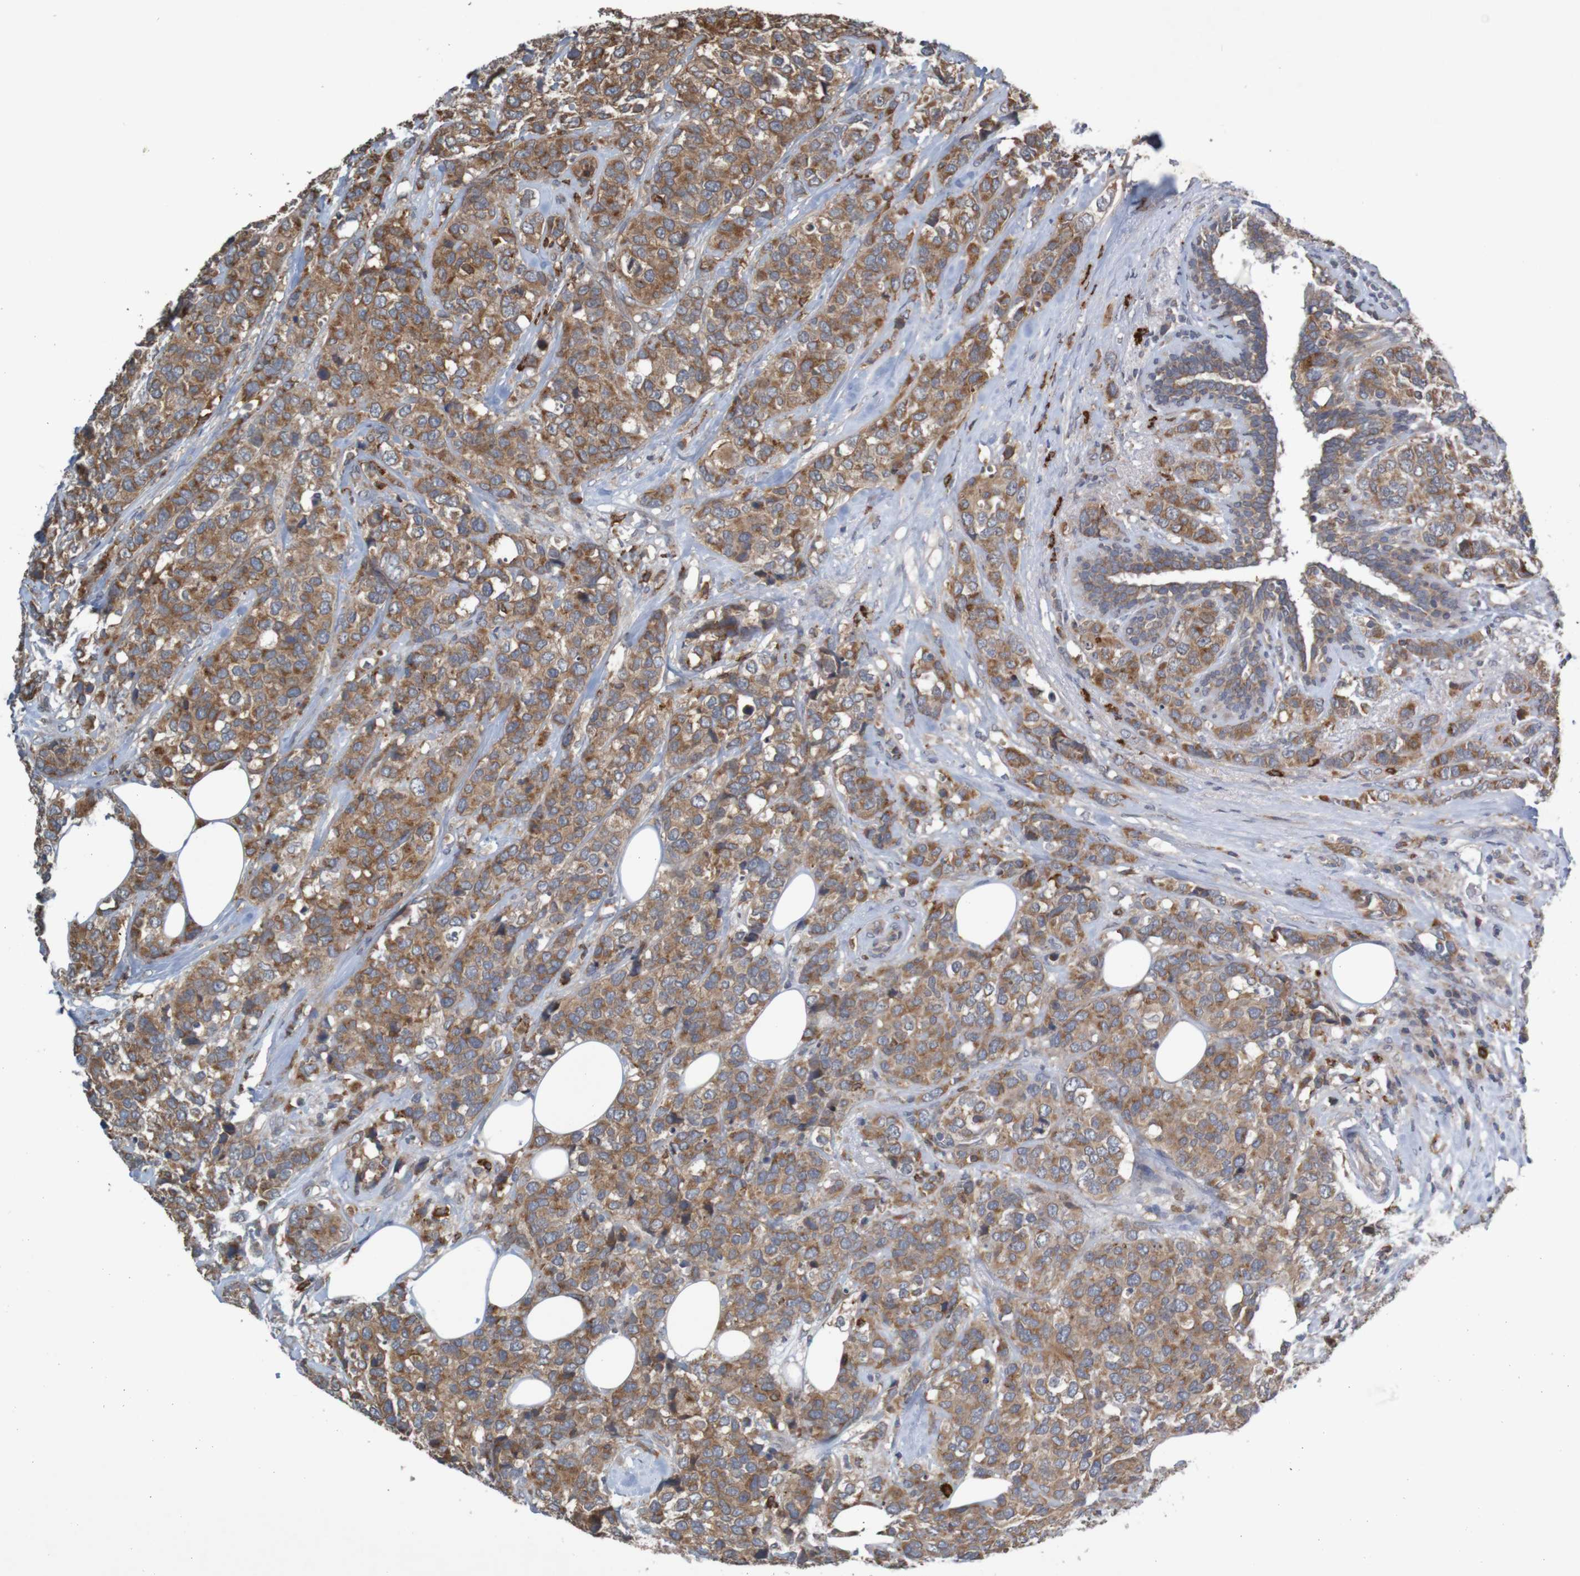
{"staining": {"intensity": "moderate", "quantity": ">75%", "location": "cytoplasmic/membranous"}, "tissue": "breast cancer", "cell_type": "Tumor cells", "image_type": "cancer", "snomed": [{"axis": "morphology", "description": "Lobular carcinoma"}, {"axis": "topography", "description": "Breast"}], "caption": "Immunohistochemical staining of human breast cancer reveals moderate cytoplasmic/membranous protein staining in approximately >75% of tumor cells.", "gene": "B3GAT2", "patient": {"sex": "female", "age": 59}}